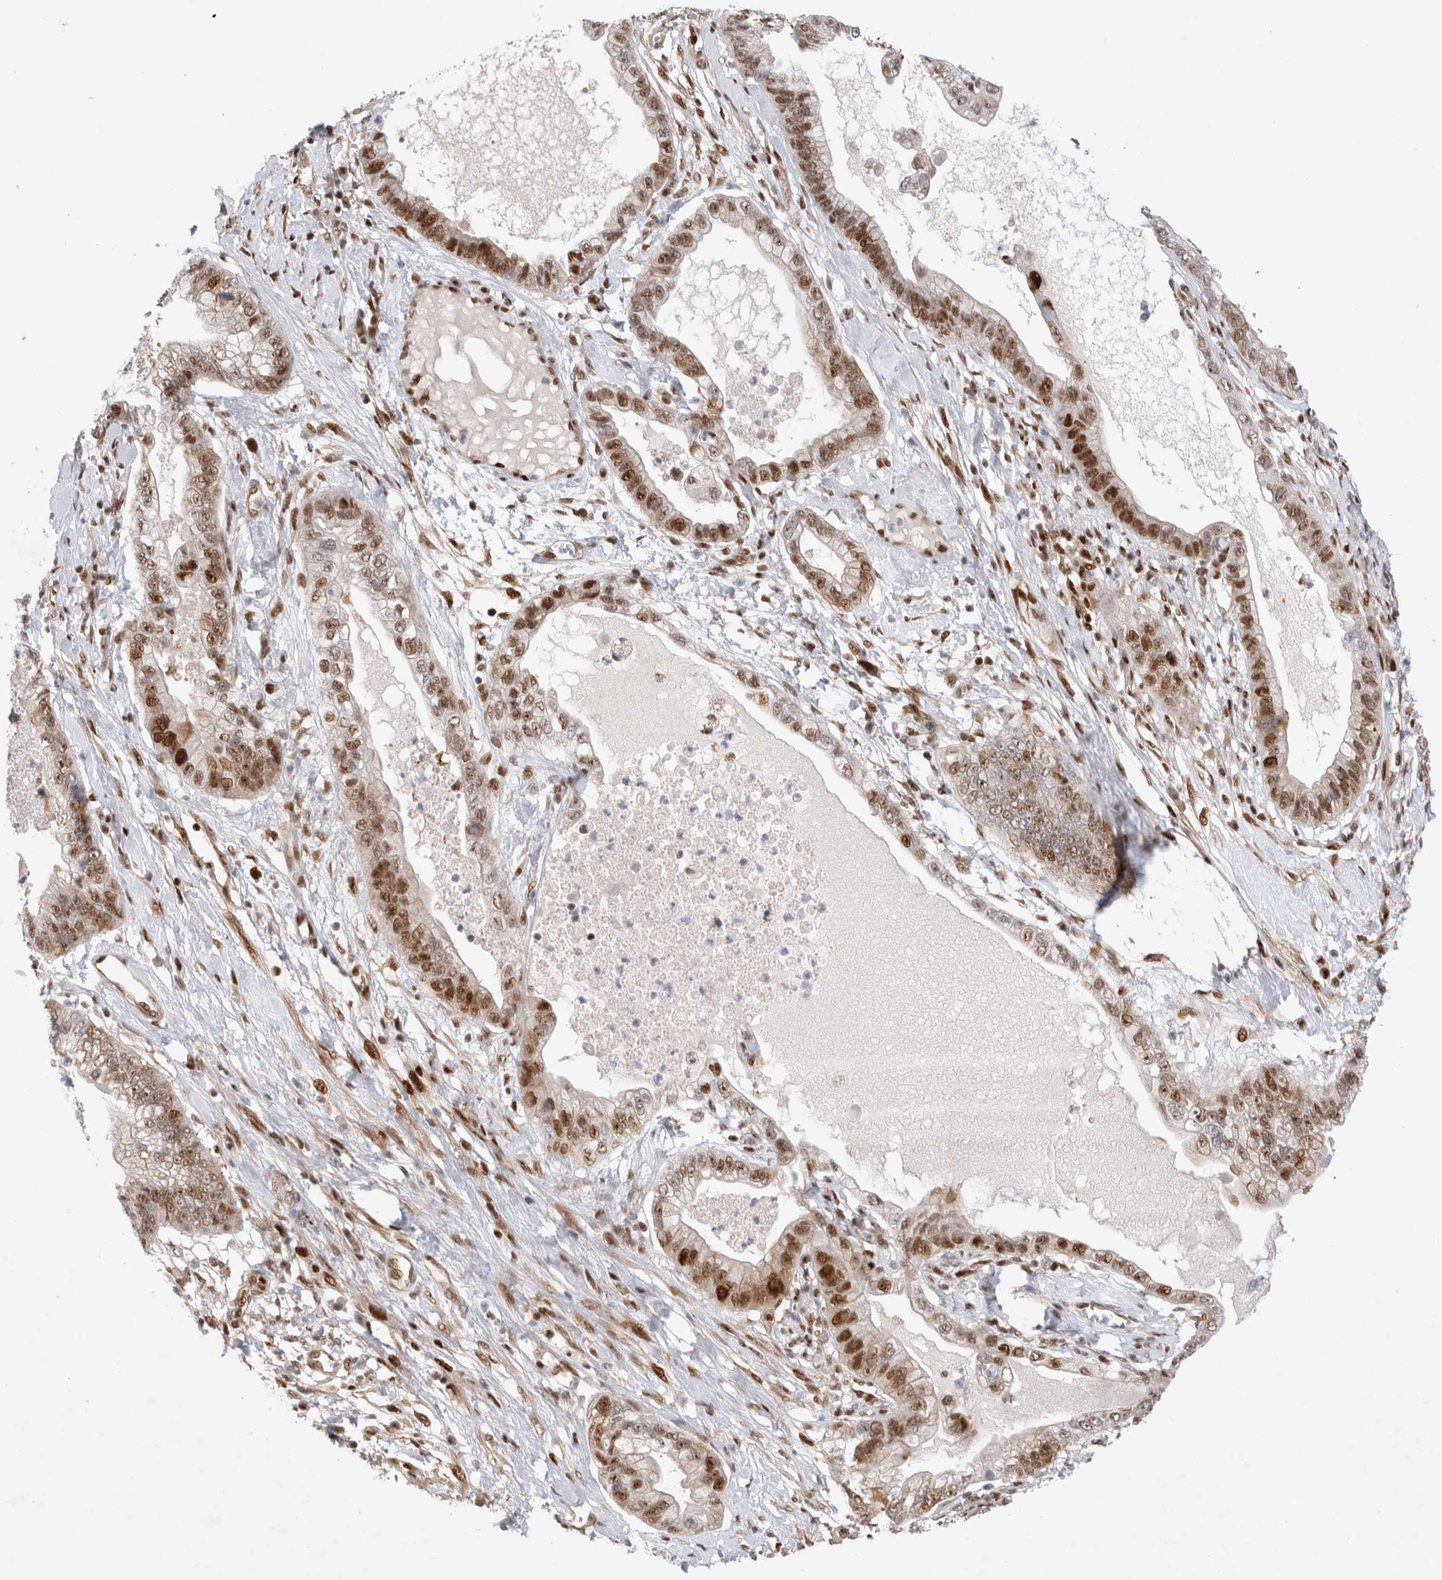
{"staining": {"intensity": "moderate", "quantity": ">75%", "location": "nuclear"}, "tissue": "cervical cancer", "cell_type": "Tumor cells", "image_type": "cancer", "snomed": [{"axis": "morphology", "description": "Adenocarcinoma, NOS"}, {"axis": "topography", "description": "Cervix"}], "caption": "Human cervical adenocarcinoma stained for a protein (brown) reveals moderate nuclear positive staining in approximately >75% of tumor cells.", "gene": "TCF4", "patient": {"sex": "female", "age": 44}}